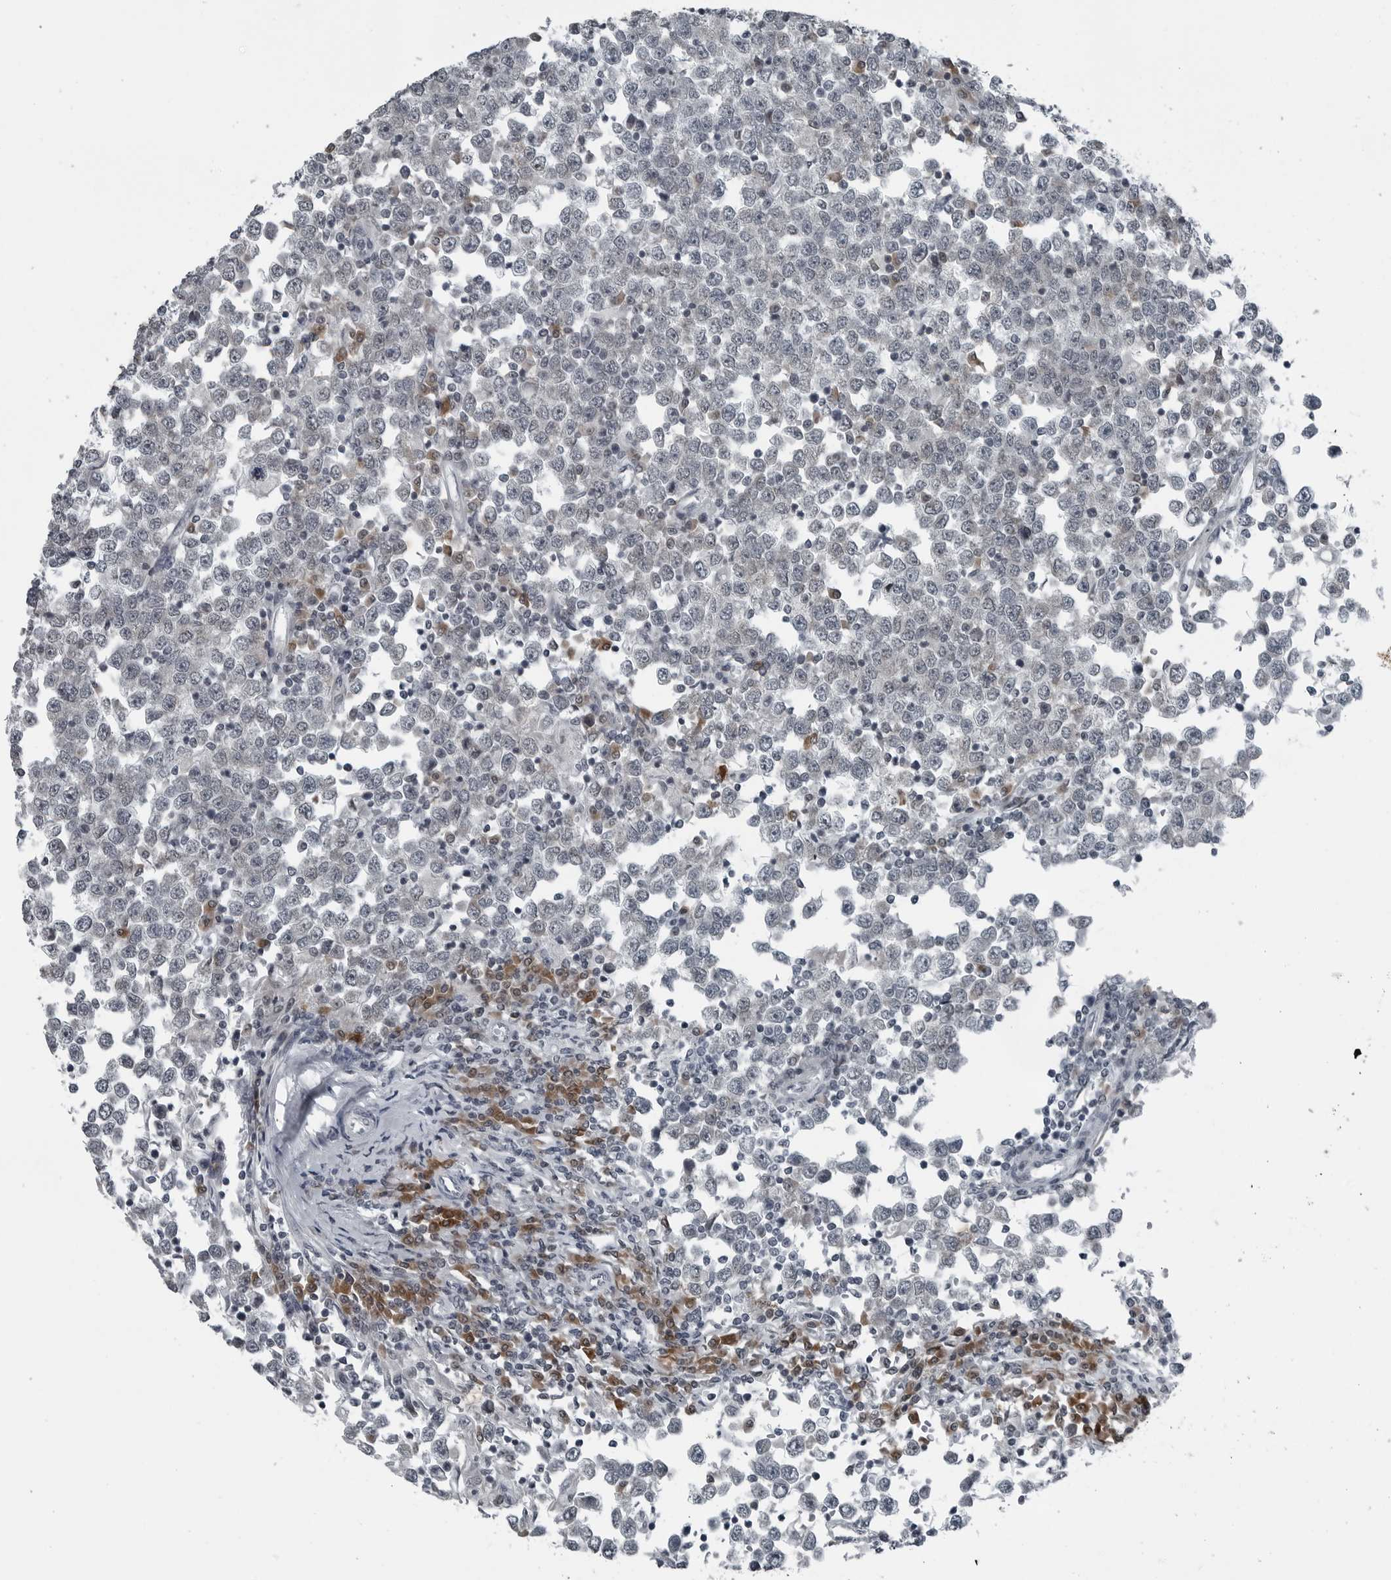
{"staining": {"intensity": "negative", "quantity": "none", "location": "none"}, "tissue": "testis cancer", "cell_type": "Tumor cells", "image_type": "cancer", "snomed": [{"axis": "morphology", "description": "Seminoma, NOS"}, {"axis": "topography", "description": "Testis"}], "caption": "An immunohistochemistry (IHC) image of testis seminoma is shown. There is no staining in tumor cells of testis seminoma.", "gene": "DNAAF11", "patient": {"sex": "male", "age": 65}}